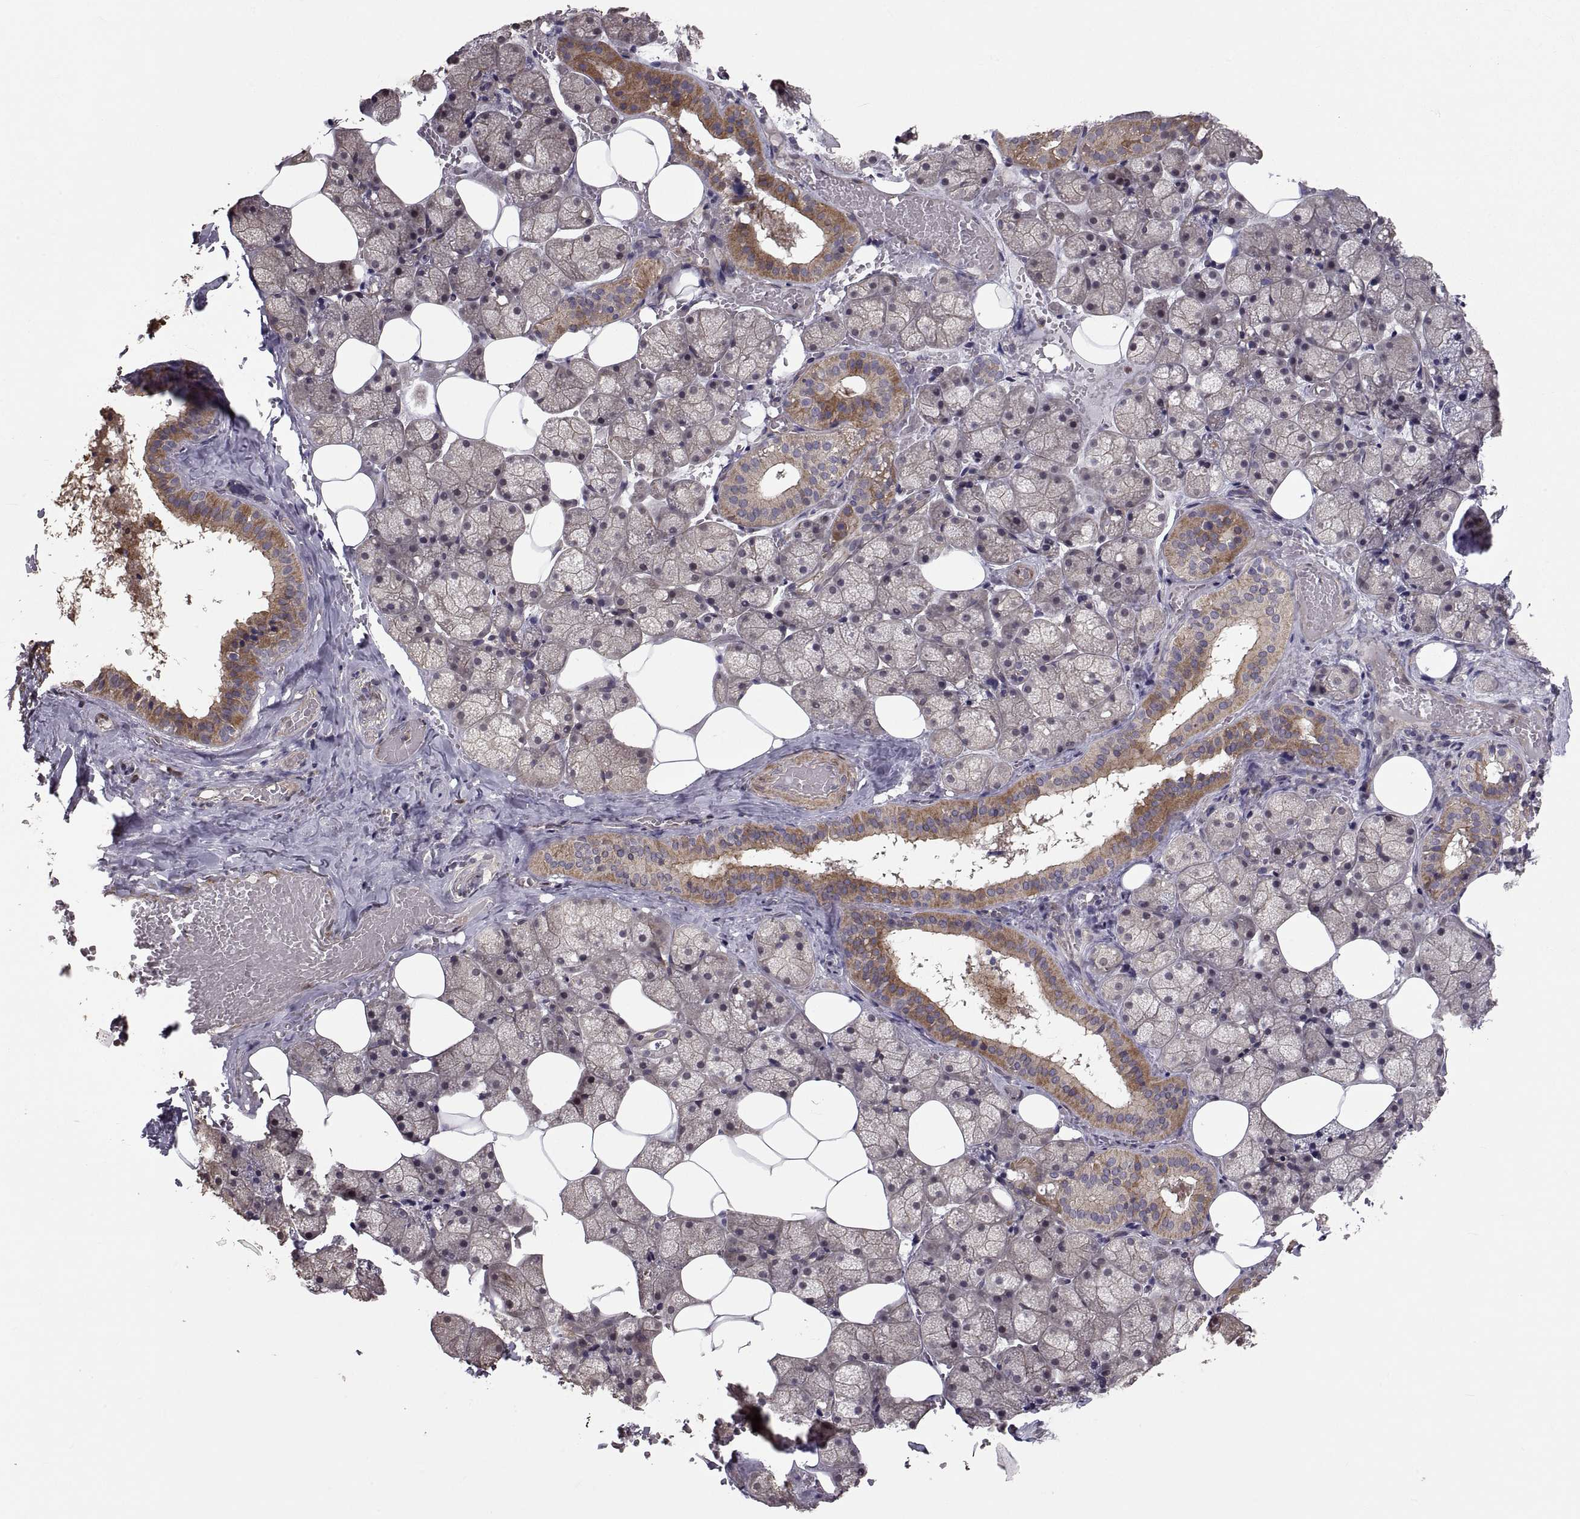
{"staining": {"intensity": "moderate", "quantity": "25%-75%", "location": "cytoplasmic/membranous"}, "tissue": "salivary gland", "cell_type": "Glandular cells", "image_type": "normal", "snomed": [{"axis": "morphology", "description": "Normal tissue, NOS"}, {"axis": "topography", "description": "Salivary gland"}], "caption": "Moderate cytoplasmic/membranous expression is identified in about 25%-75% of glandular cells in normal salivary gland. Using DAB (3,3'-diaminobenzidine) (brown) and hematoxylin (blue) stains, captured at high magnification using brightfield microscopy.", "gene": "PMM2", "patient": {"sex": "male", "age": 38}}